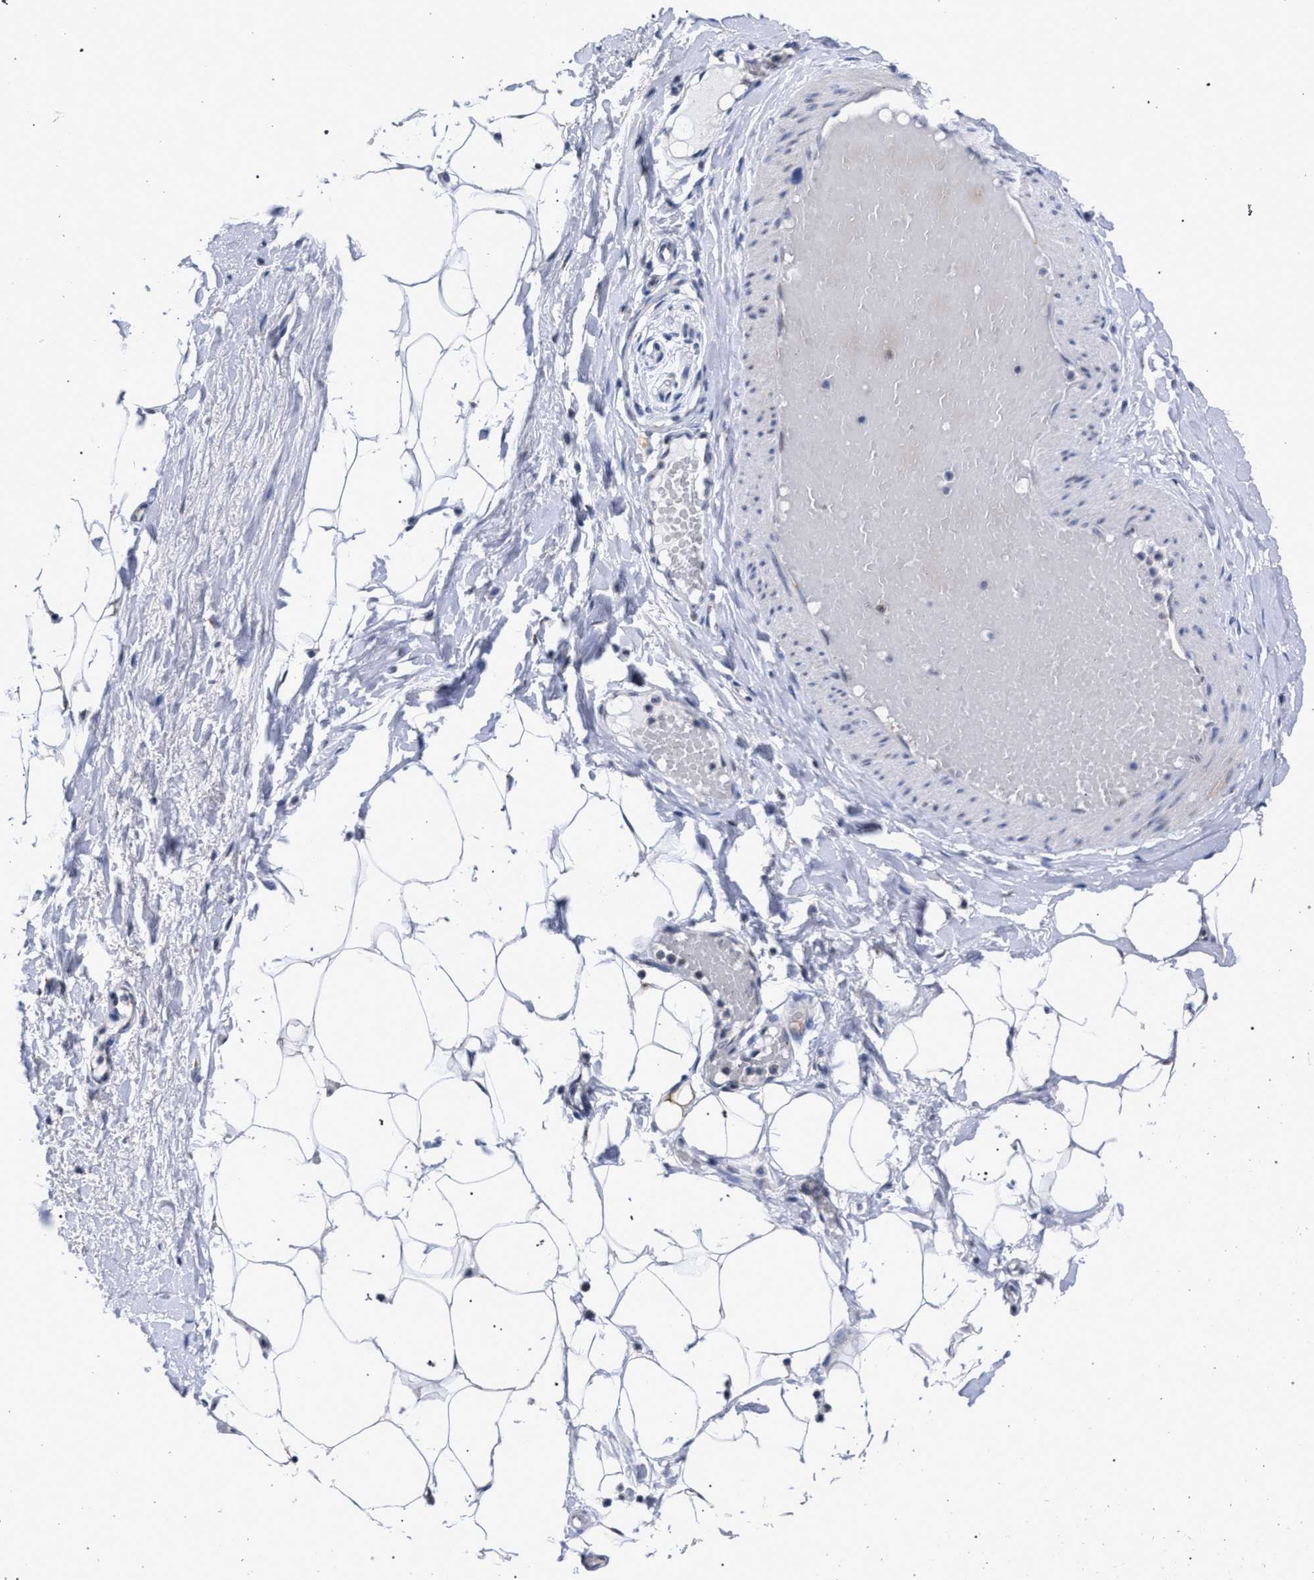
{"staining": {"intensity": "weak", "quantity": ">75%", "location": "cytoplasmic/membranous"}, "tissue": "adipose tissue", "cell_type": "Adipocytes", "image_type": "normal", "snomed": [{"axis": "morphology", "description": "Normal tissue, NOS"}, {"axis": "topography", "description": "Soft tissue"}], "caption": "Protein expression analysis of benign human adipose tissue reveals weak cytoplasmic/membranous expression in approximately >75% of adipocytes.", "gene": "GOLGA2", "patient": {"sex": "male", "age": 72}}